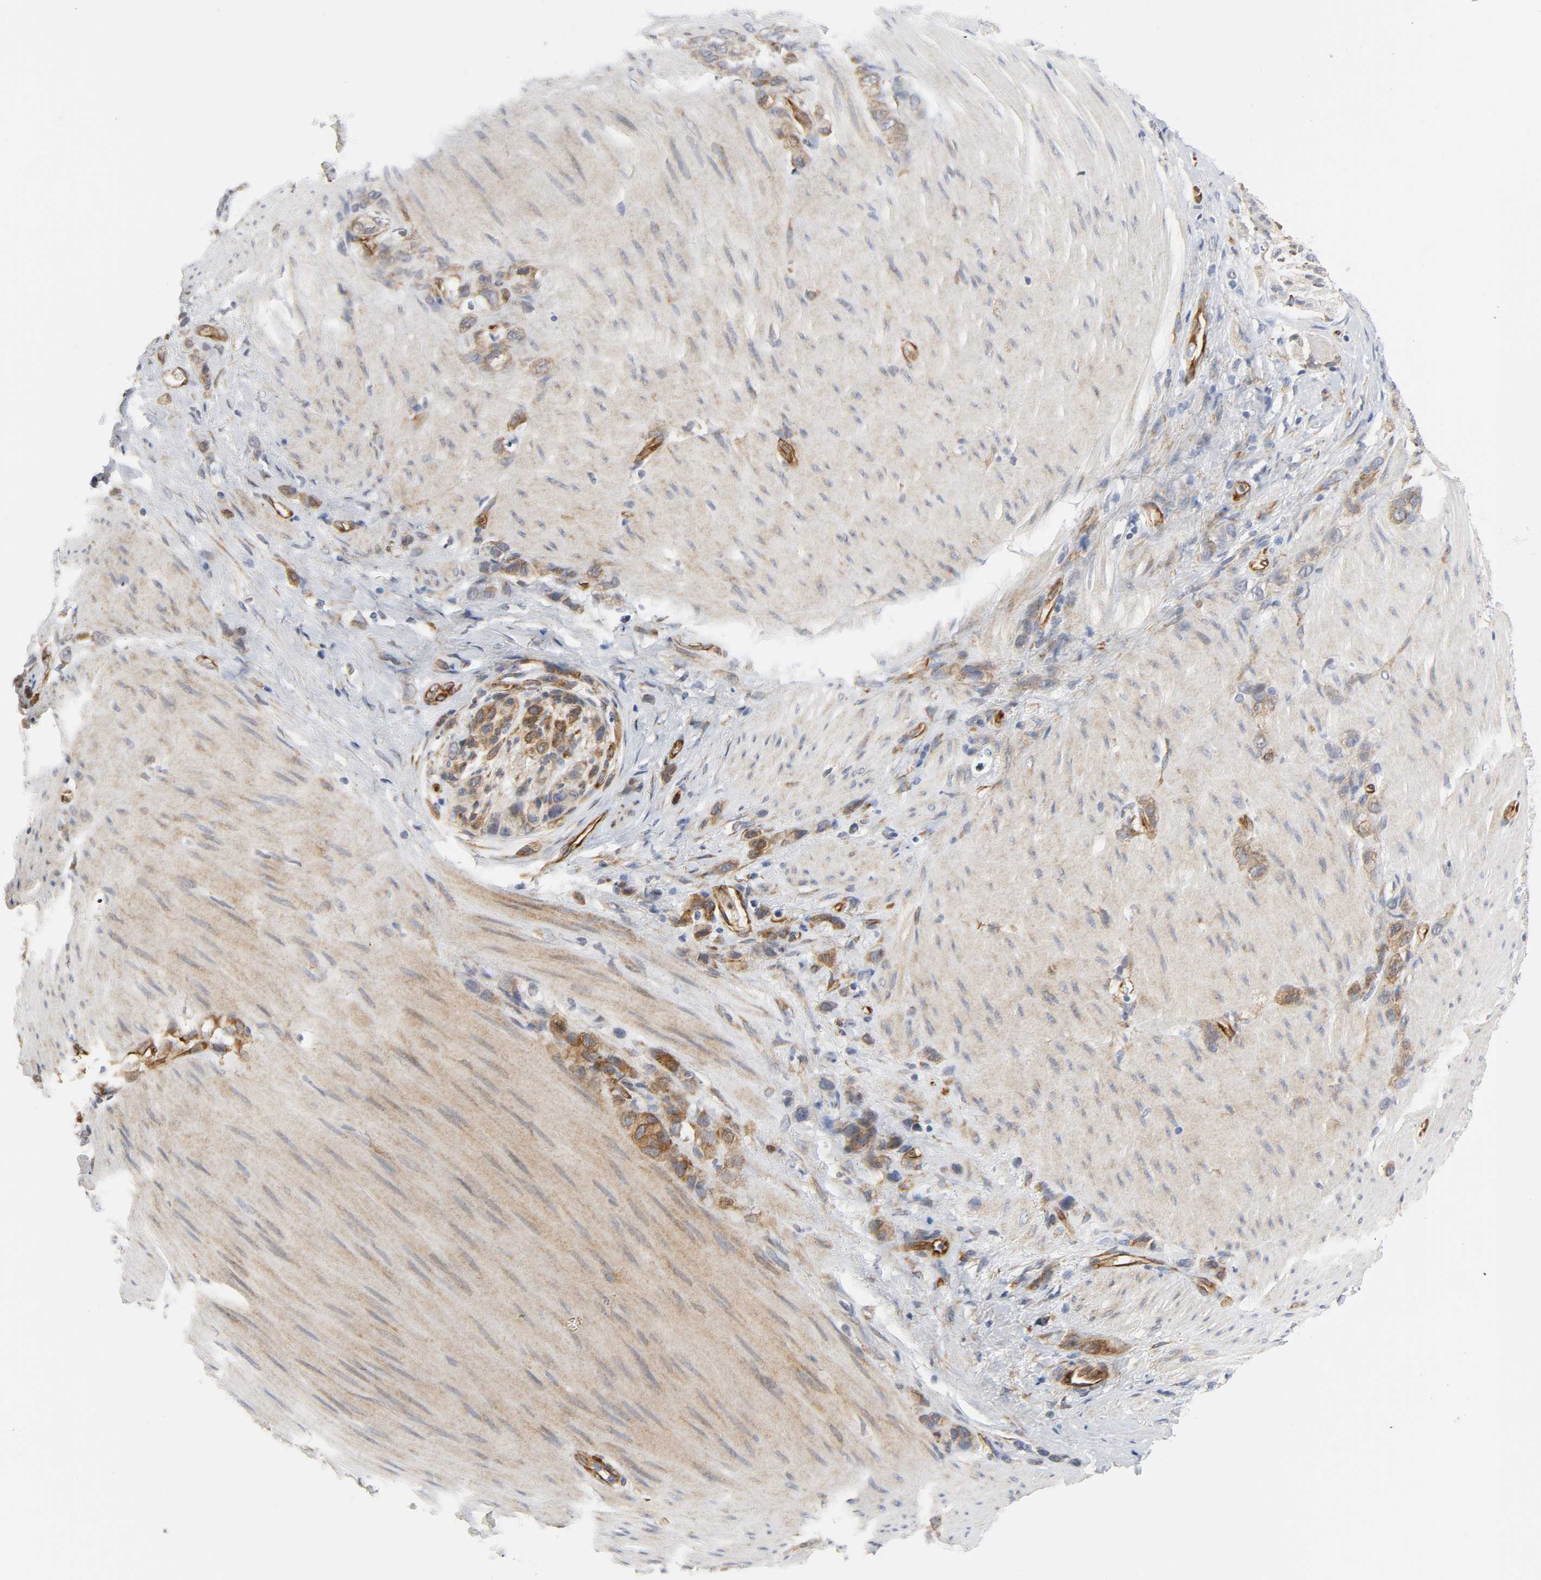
{"staining": {"intensity": "moderate", "quantity": "25%-75%", "location": "cytoplasmic/membranous"}, "tissue": "stomach cancer", "cell_type": "Tumor cells", "image_type": "cancer", "snomed": [{"axis": "morphology", "description": "Normal tissue, NOS"}, {"axis": "morphology", "description": "Adenocarcinoma, NOS"}, {"axis": "morphology", "description": "Adenocarcinoma, High grade"}, {"axis": "topography", "description": "Stomach, upper"}, {"axis": "topography", "description": "Stomach"}], "caption": "Protein staining of adenocarcinoma (stomach) tissue exhibits moderate cytoplasmic/membranous positivity in about 25%-75% of tumor cells. The protein is shown in brown color, while the nuclei are stained blue.", "gene": "DOCK1", "patient": {"sex": "female", "age": 65}}